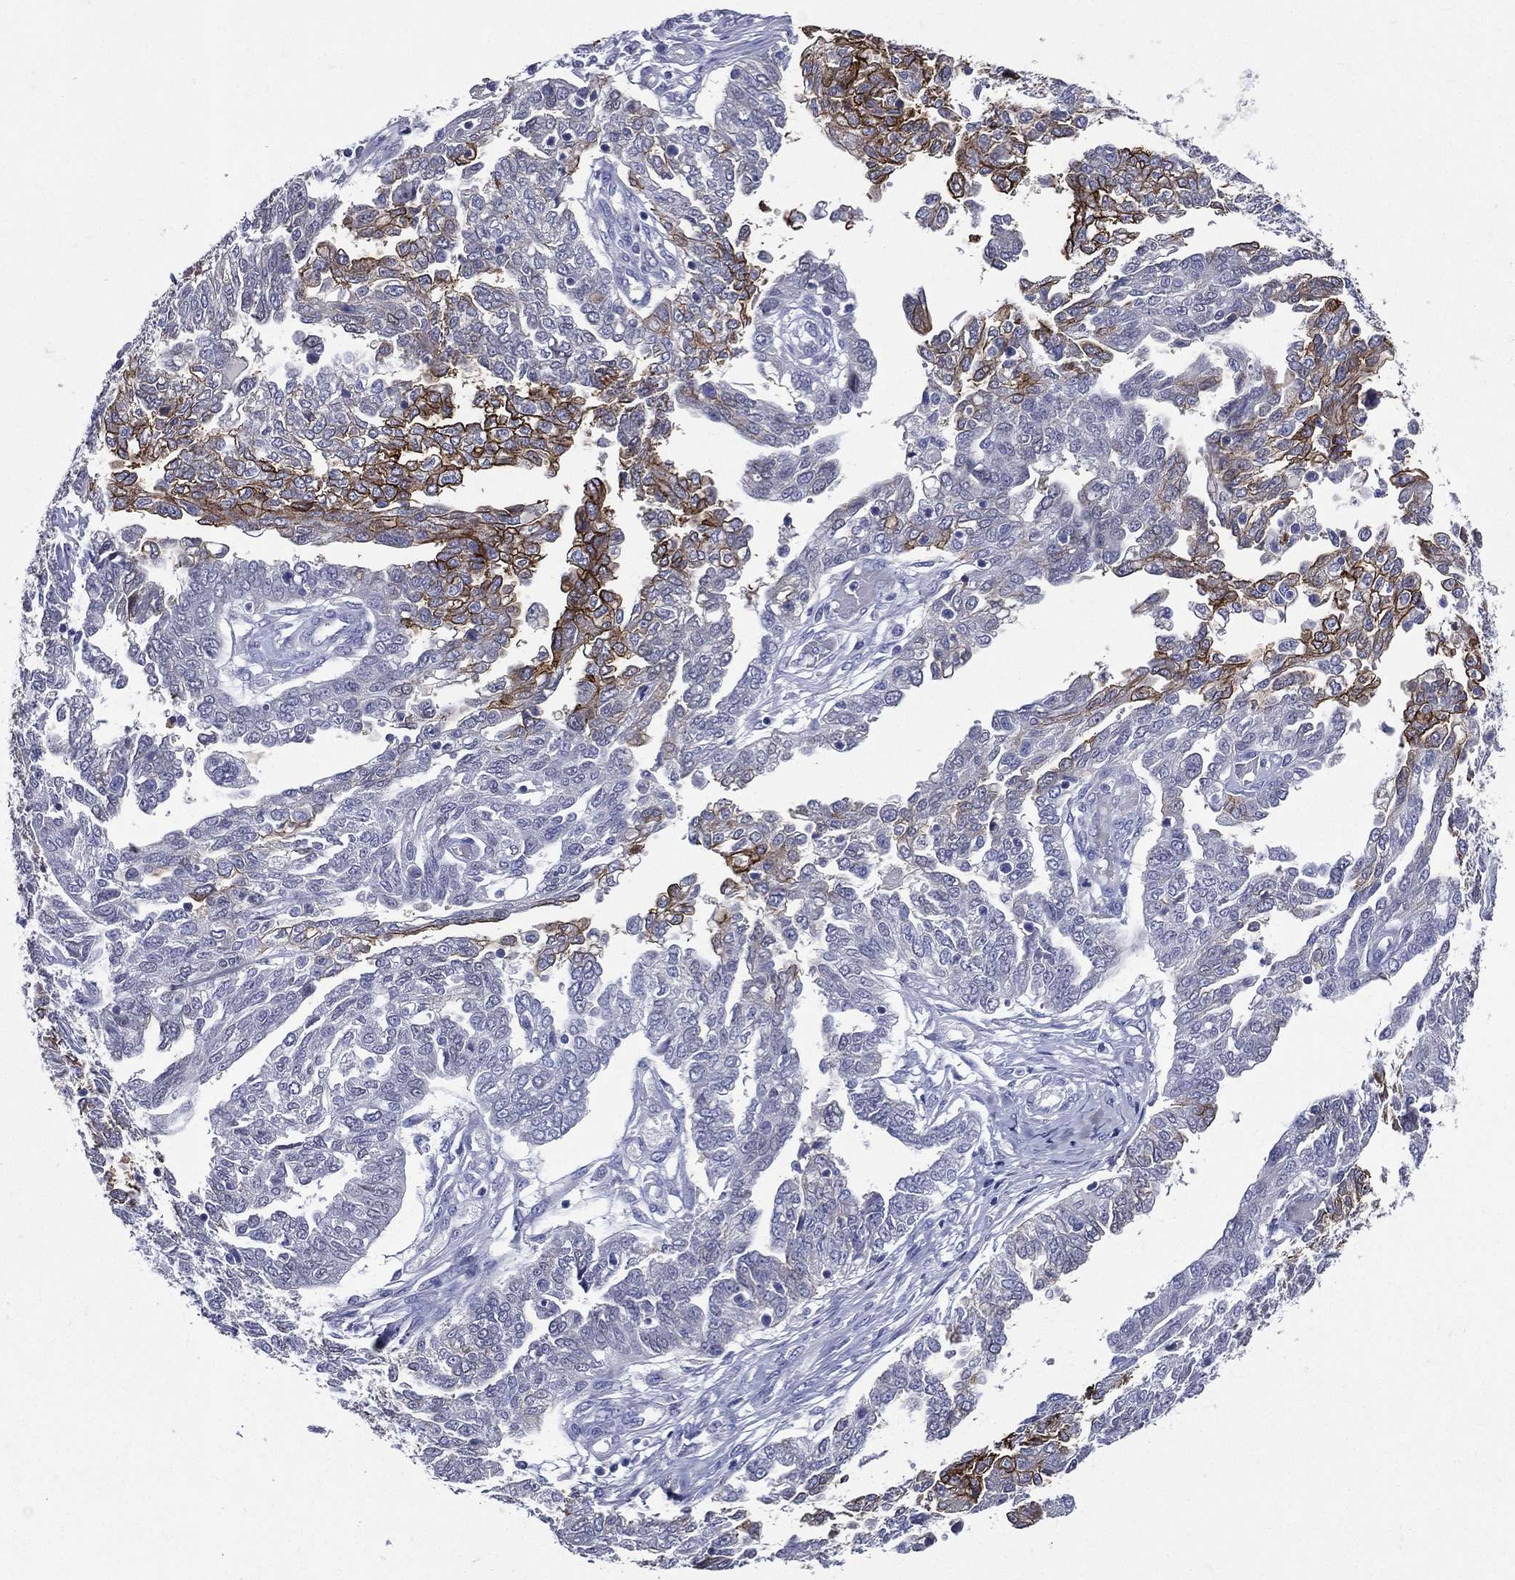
{"staining": {"intensity": "strong", "quantity": "<25%", "location": "cytoplasmic/membranous"}, "tissue": "ovarian cancer", "cell_type": "Tumor cells", "image_type": "cancer", "snomed": [{"axis": "morphology", "description": "Cystadenocarcinoma, serous, NOS"}, {"axis": "topography", "description": "Ovary"}], "caption": "High-power microscopy captured an immunohistochemistry (IHC) histopathology image of serous cystadenocarcinoma (ovarian), revealing strong cytoplasmic/membranous expression in approximately <25% of tumor cells.", "gene": "TGM1", "patient": {"sex": "female", "age": 67}}